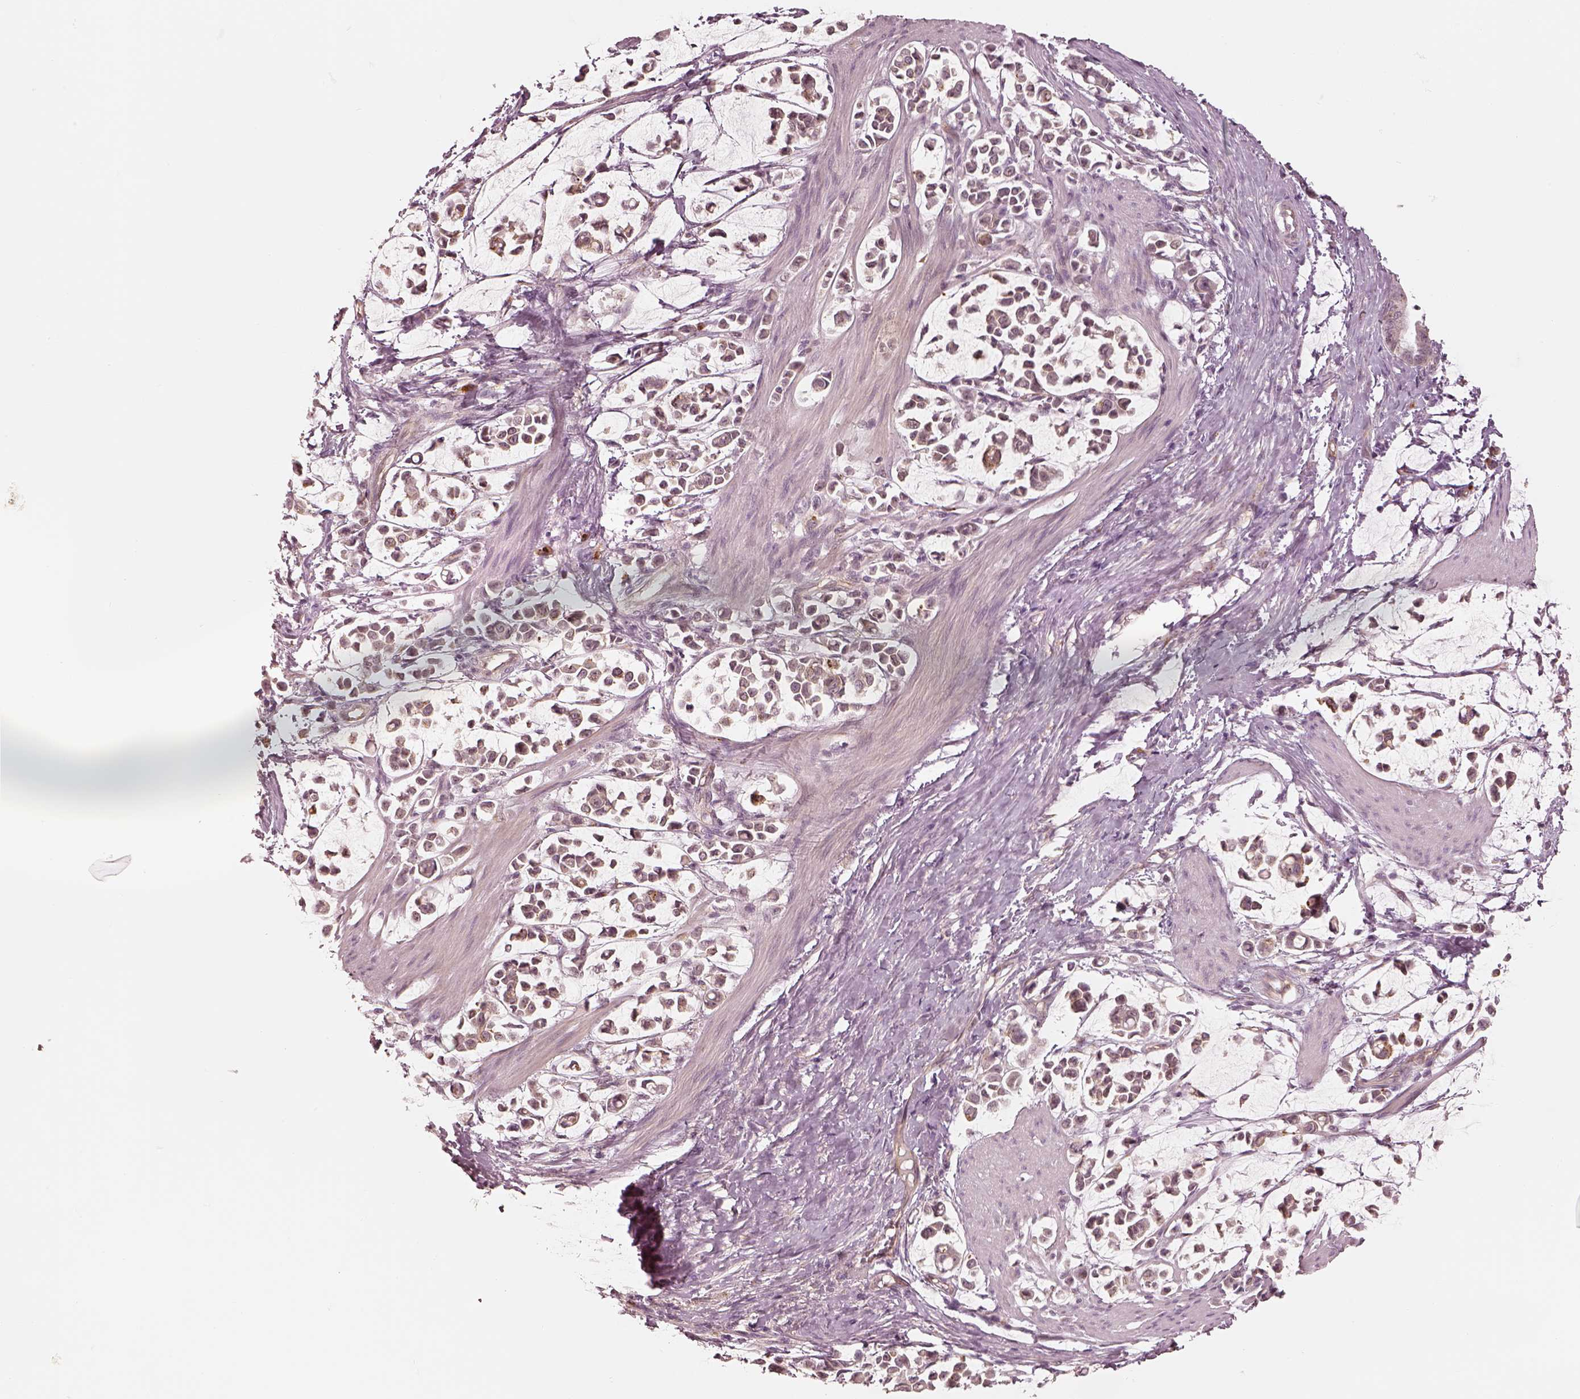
{"staining": {"intensity": "moderate", "quantity": "<25%", "location": "cytoplasmic/membranous"}, "tissue": "stomach cancer", "cell_type": "Tumor cells", "image_type": "cancer", "snomed": [{"axis": "morphology", "description": "Adenocarcinoma, NOS"}, {"axis": "topography", "description": "Stomach"}], "caption": "Immunohistochemical staining of stomach cancer demonstrates low levels of moderate cytoplasmic/membranous protein expression in approximately <25% of tumor cells.", "gene": "GORASP2", "patient": {"sex": "male", "age": 82}}